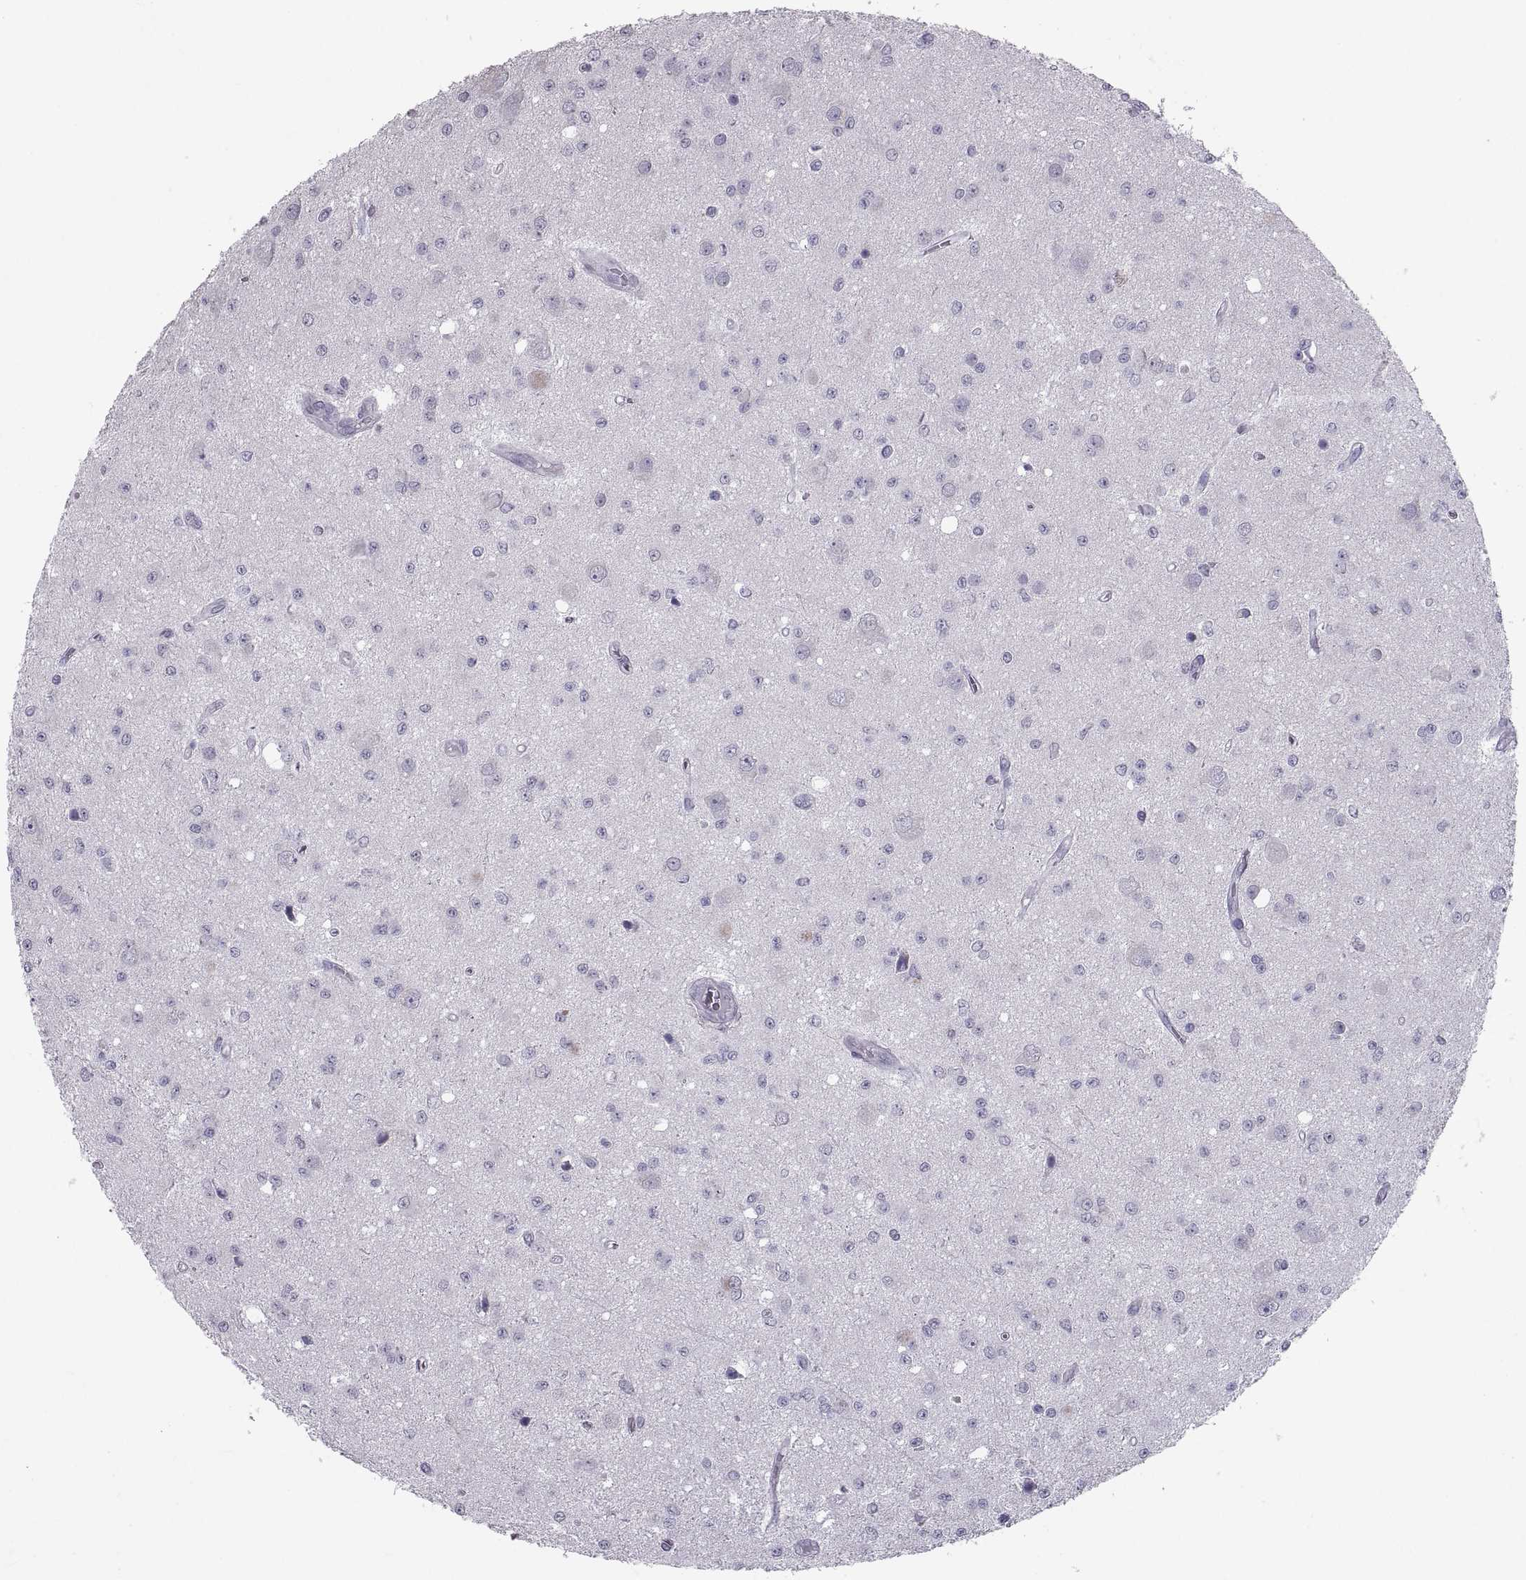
{"staining": {"intensity": "negative", "quantity": "none", "location": "none"}, "tissue": "glioma", "cell_type": "Tumor cells", "image_type": "cancer", "snomed": [{"axis": "morphology", "description": "Glioma, malignant, Low grade"}, {"axis": "topography", "description": "Brain"}], "caption": "Immunohistochemistry histopathology image of glioma stained for a protein (brown), which demonstrates no expression in tumor cells.", "gene": "IGSF1", "patient": {"sex": "female", "age": 45}}